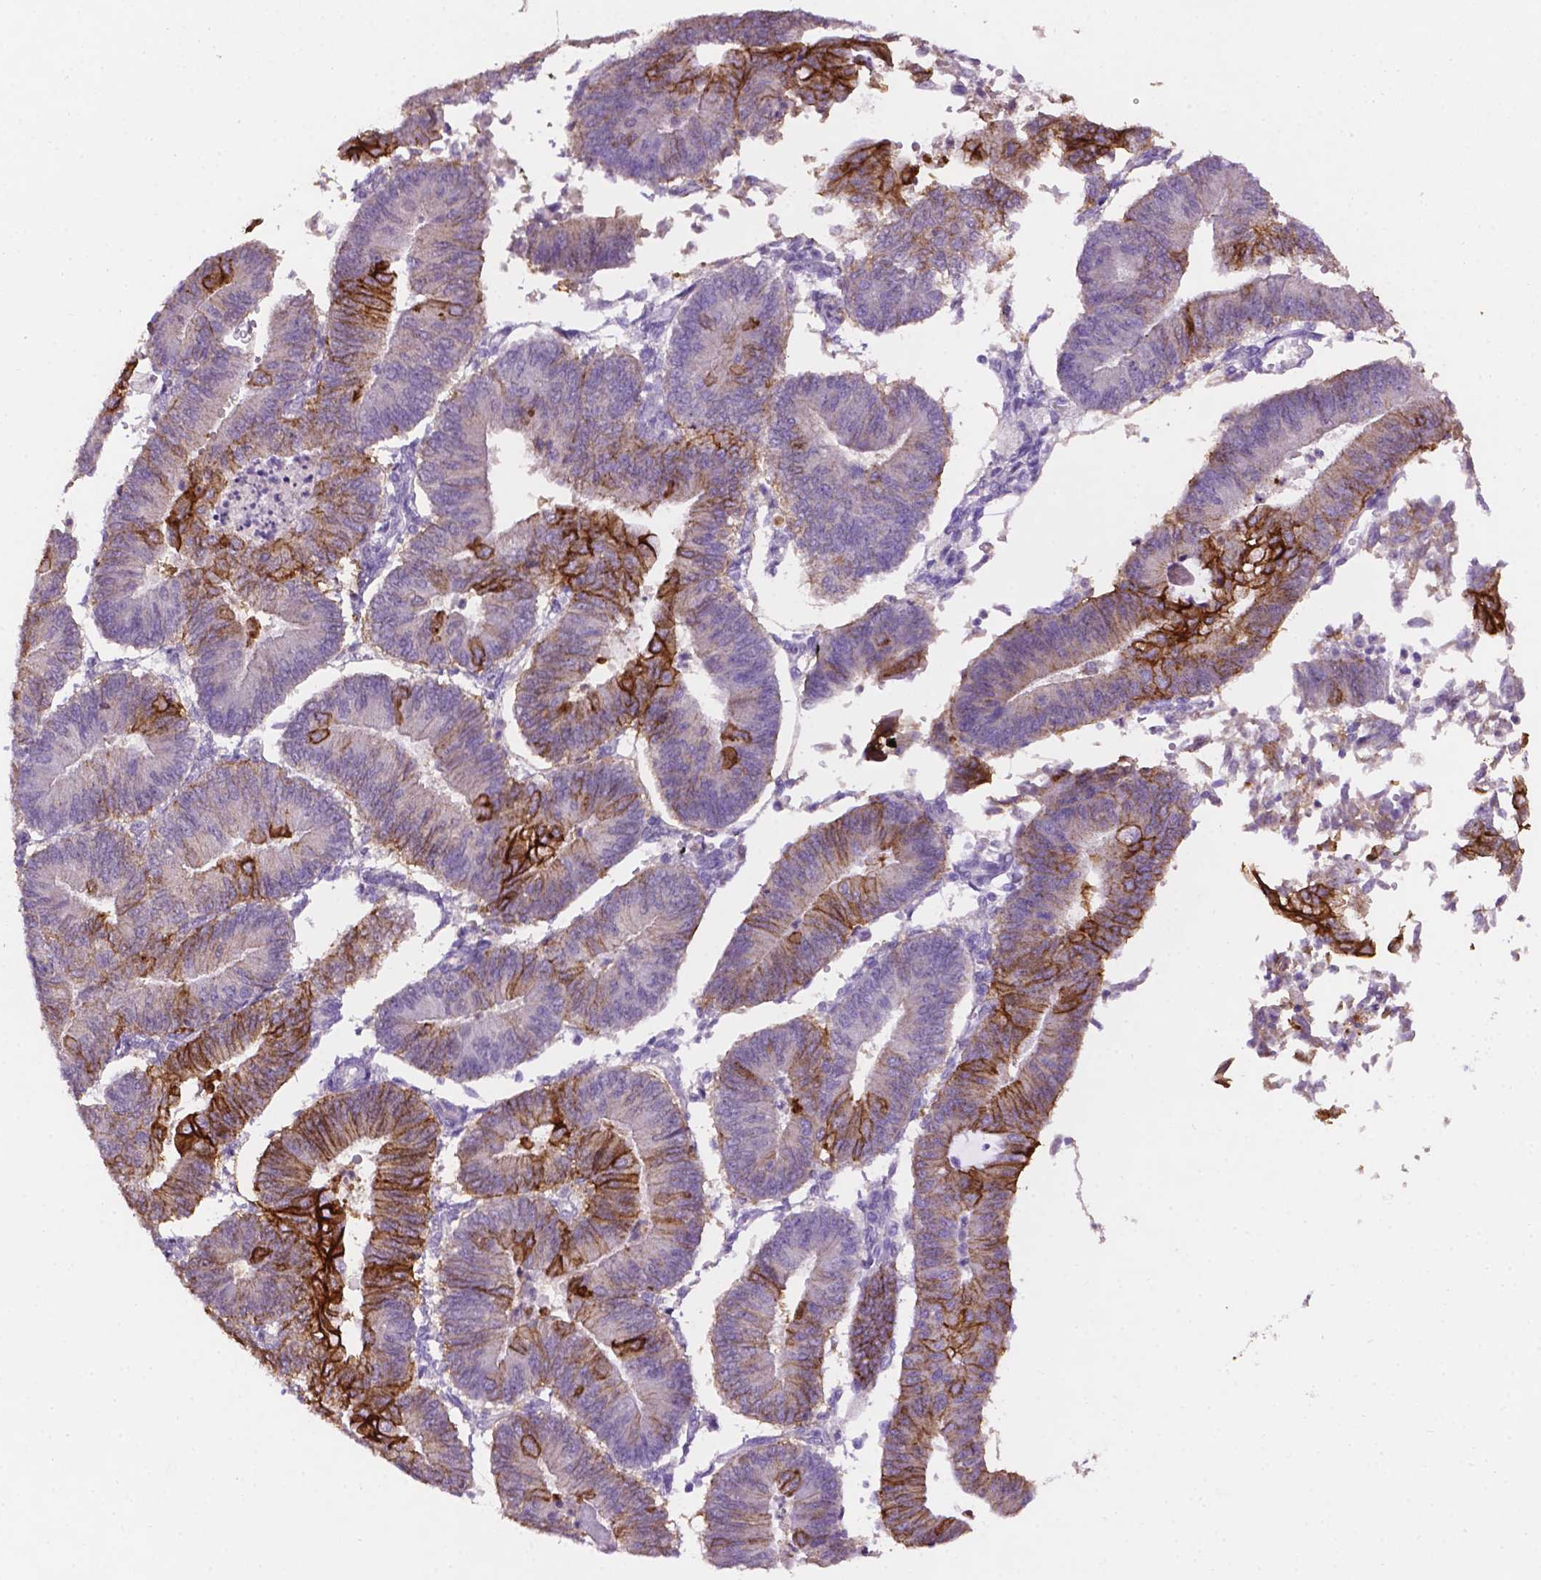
{"staining": {"intensity": "strong", "quantity": "<25%", "location": "cytoplasmic/membranous"}, "tissue": "endometrial cancer", "cell_type": "Tumor cells", "image_type": "cancer", "snomed": [{"axis": "morphology", "description": "Adenocarcinoma, NOS"}, {"axis": "topography", "description": "Endometrium"}], "caption": "Protein positivity by immunohistochemistry (IHC) demonstrates strong cytoplasmic/membranous positivity in approximately <25% of tumor cells in adenocarcinoma (endometrial).", "gene": "TACSTD2", "patient": {"sex": "female", "age": 65}}